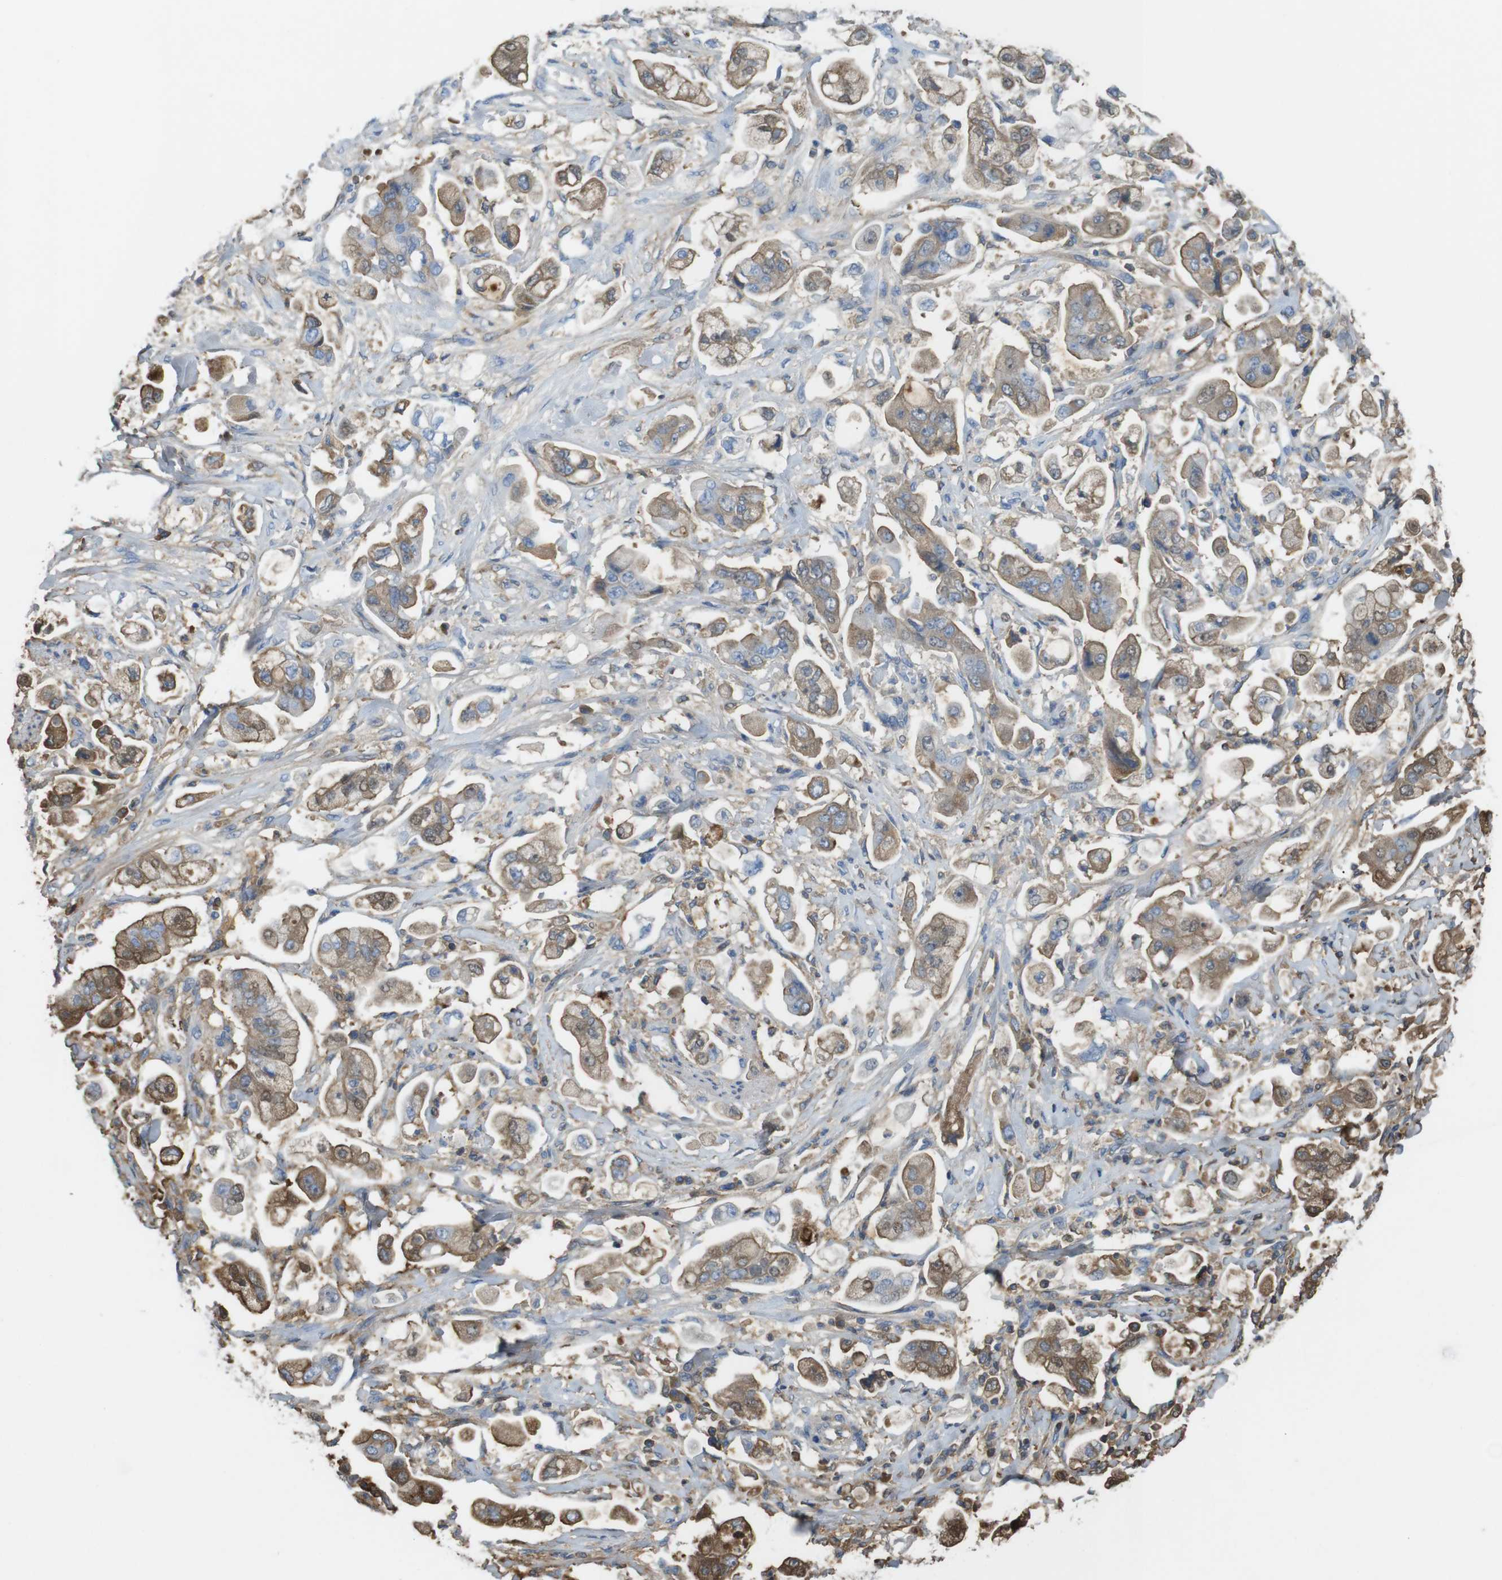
{"staining": {"intensity": "moderate", "quantity": ">75%", "location": "cytoplasmic/membranous"}, "tissue": "stomach cancer", "cell_type": "Tumor cells", "image_type": "cancer", "snomed": [{"axis": "morphology", "description": "Adenocarcinoma, NOS"}, {"axis": "topography", "description": "Stomach"}], "caption": "High-magnification brightfield microscopy of adenocarcinoma (stomach) stained with DAB (3,3'-diaminobenzidine) (brown) and counterstained with hematoxylin (blue). tumor cells exhibit moderate cytoplasmic/membranous expression is present in approximately>75% of cells.", "gene": "LTBP4", "patient": {"sex": "male", "age": 62}}